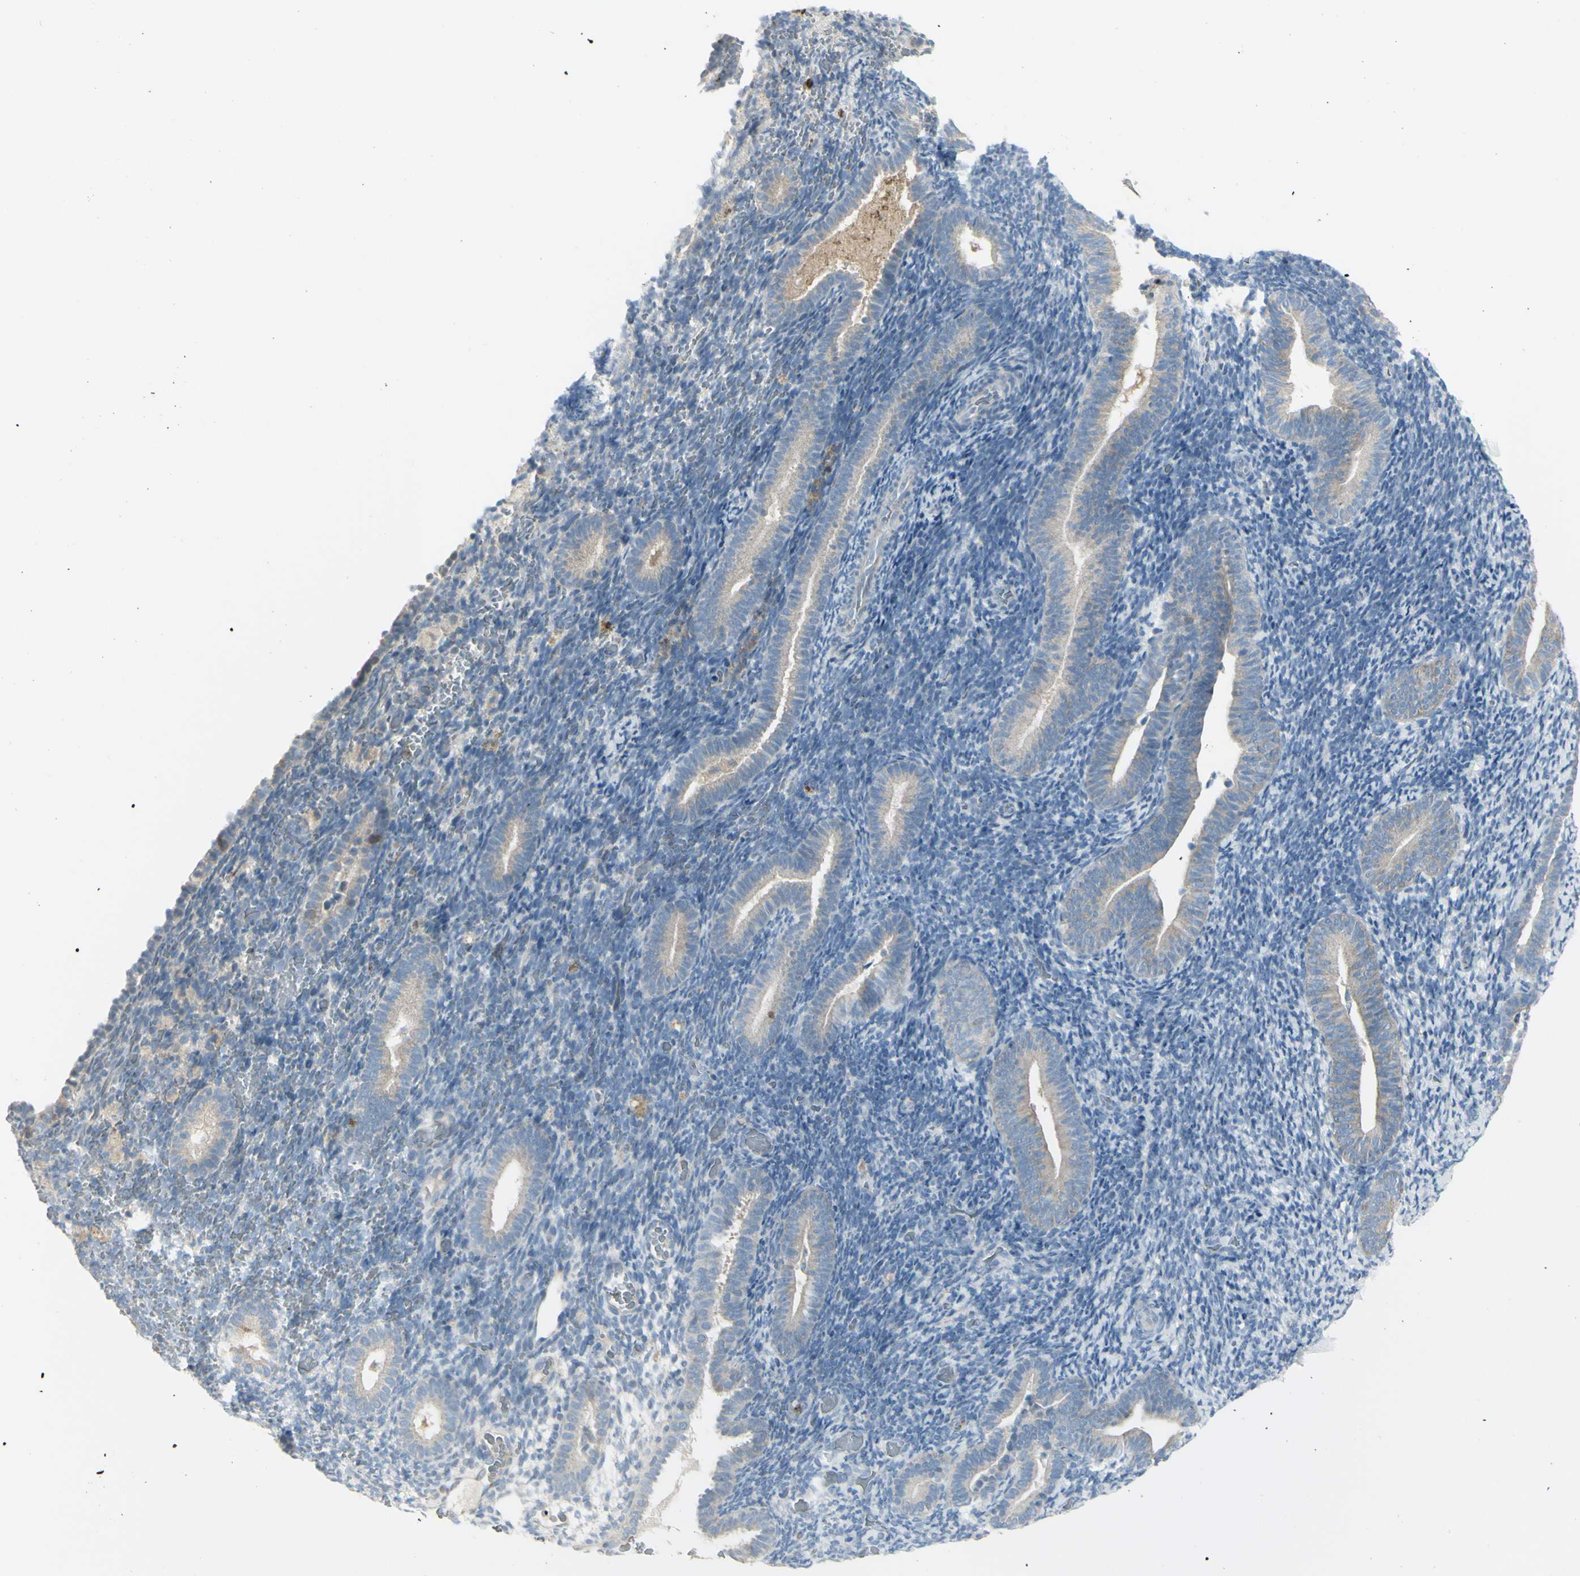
{"staining": {"intensity": "negative", "quantity": "none", "location": "none"}, "tissue": "endometrium", "cell_type": "Cells in endometrial stroma", "image_type": "normal", "snomed": [{"axis": "morphology", "description": "Normal tissue, NOS"}, {"axis": "topography", "description": "Endometrium"}], "caption": "IHC histopathology image of benign endometrium stained for a protein (brown), which exhibits no expression in cells in endometrial stroma.", "gene": "CCNB2", "patient": {"sex": "female", "age": 51}}